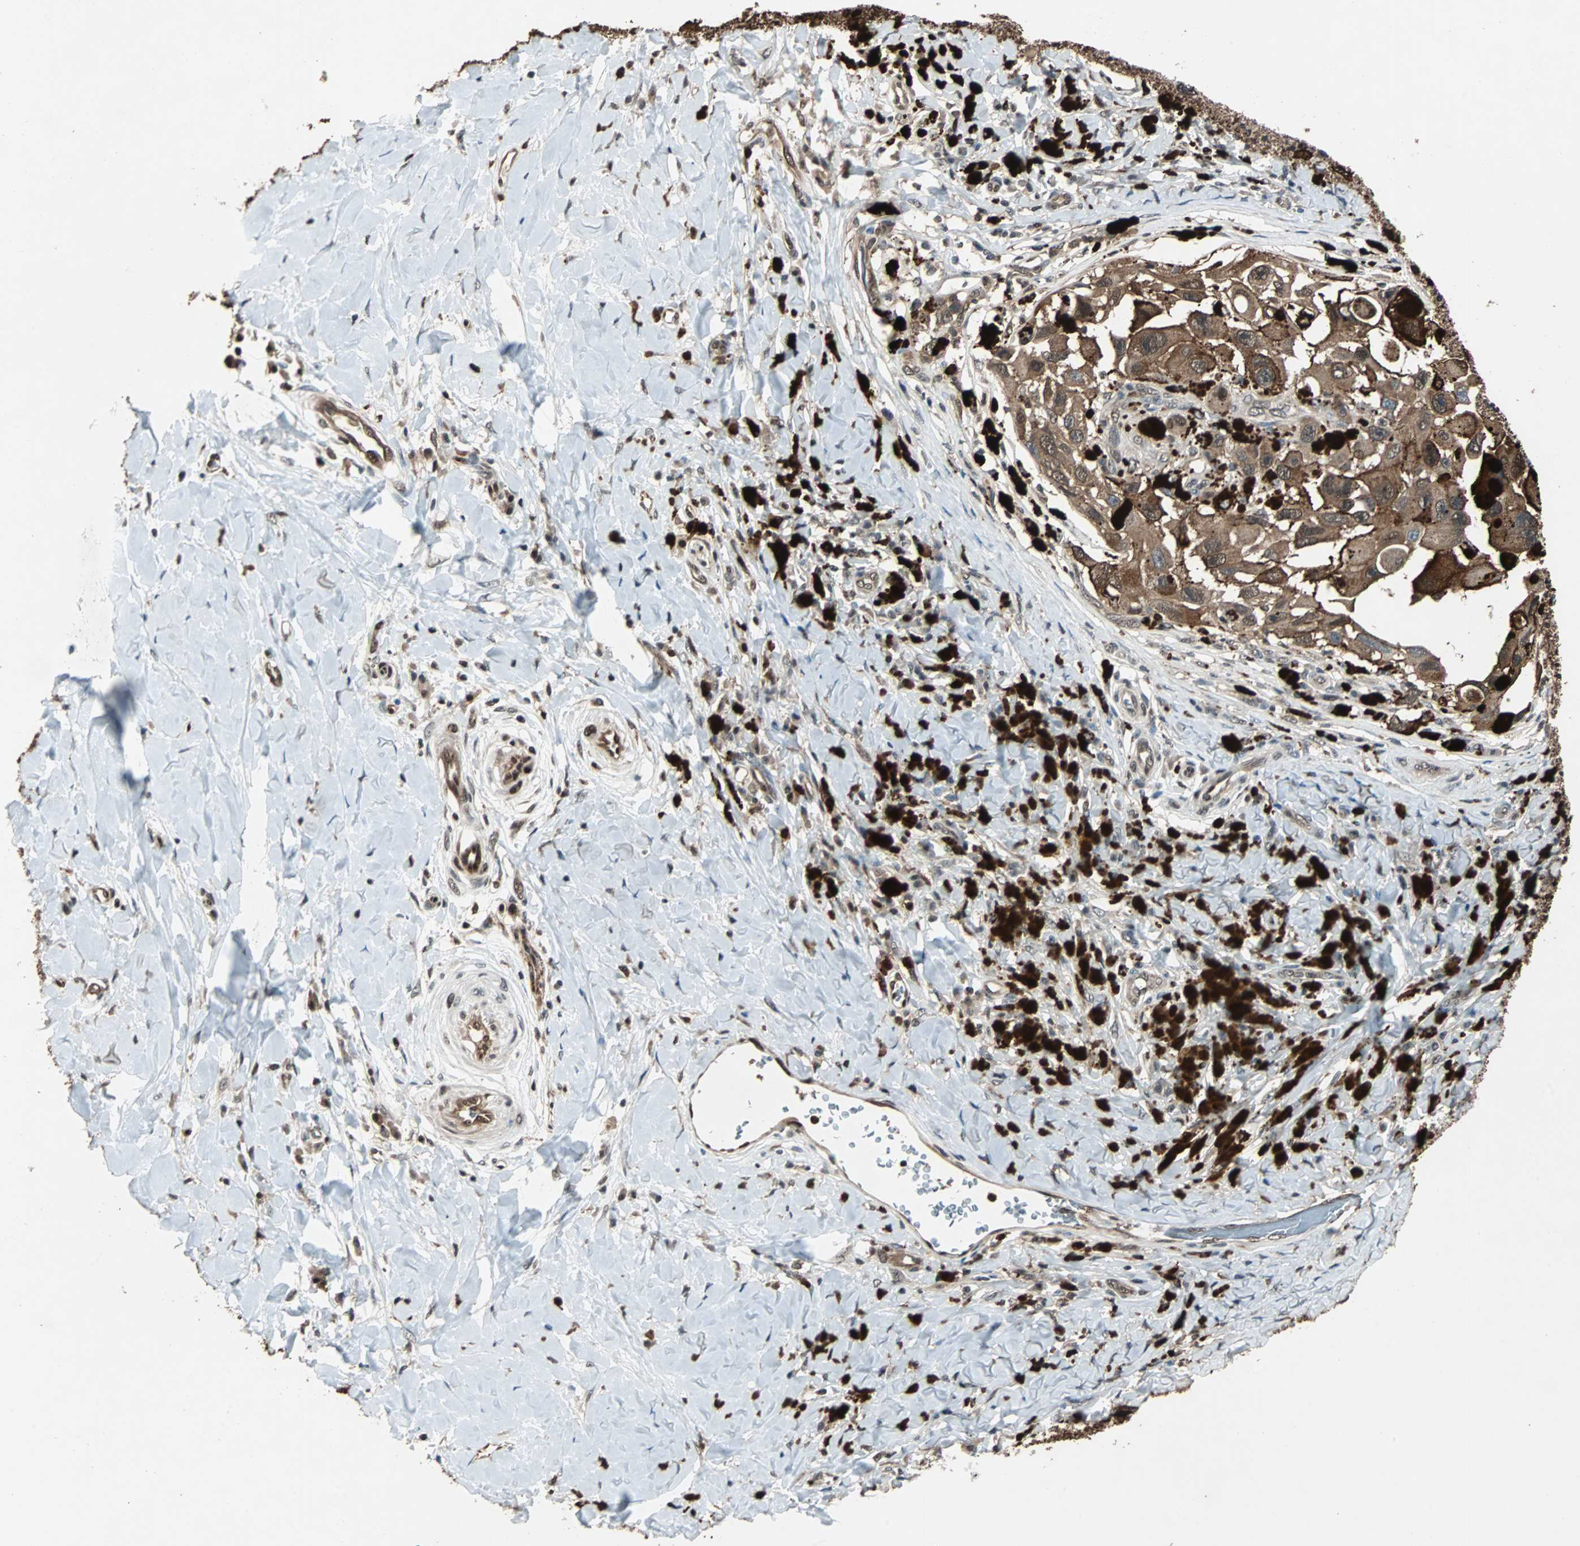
{"staining": {"intensity": "strong", "quantity": ">75%", "location": "cytoplasmic/membranous,nuclear"}, "tissue": "melanoma", "cell_type": "Tumor cells", "image_type": "cancer", "snomed": [{"axis": "morphology", "description": "Malignant melanoma, NOS"}, {"axis": "topography", "description": "Skin"}], "caption": "Strong cytoplasmic/membranous and nuclear positivity for a protein is appreciated in about >75% of tumor cells of melanoma using immunohistochemistry.", "gene": "ACLY", "patient": {"sex": "female", "age": 73}}